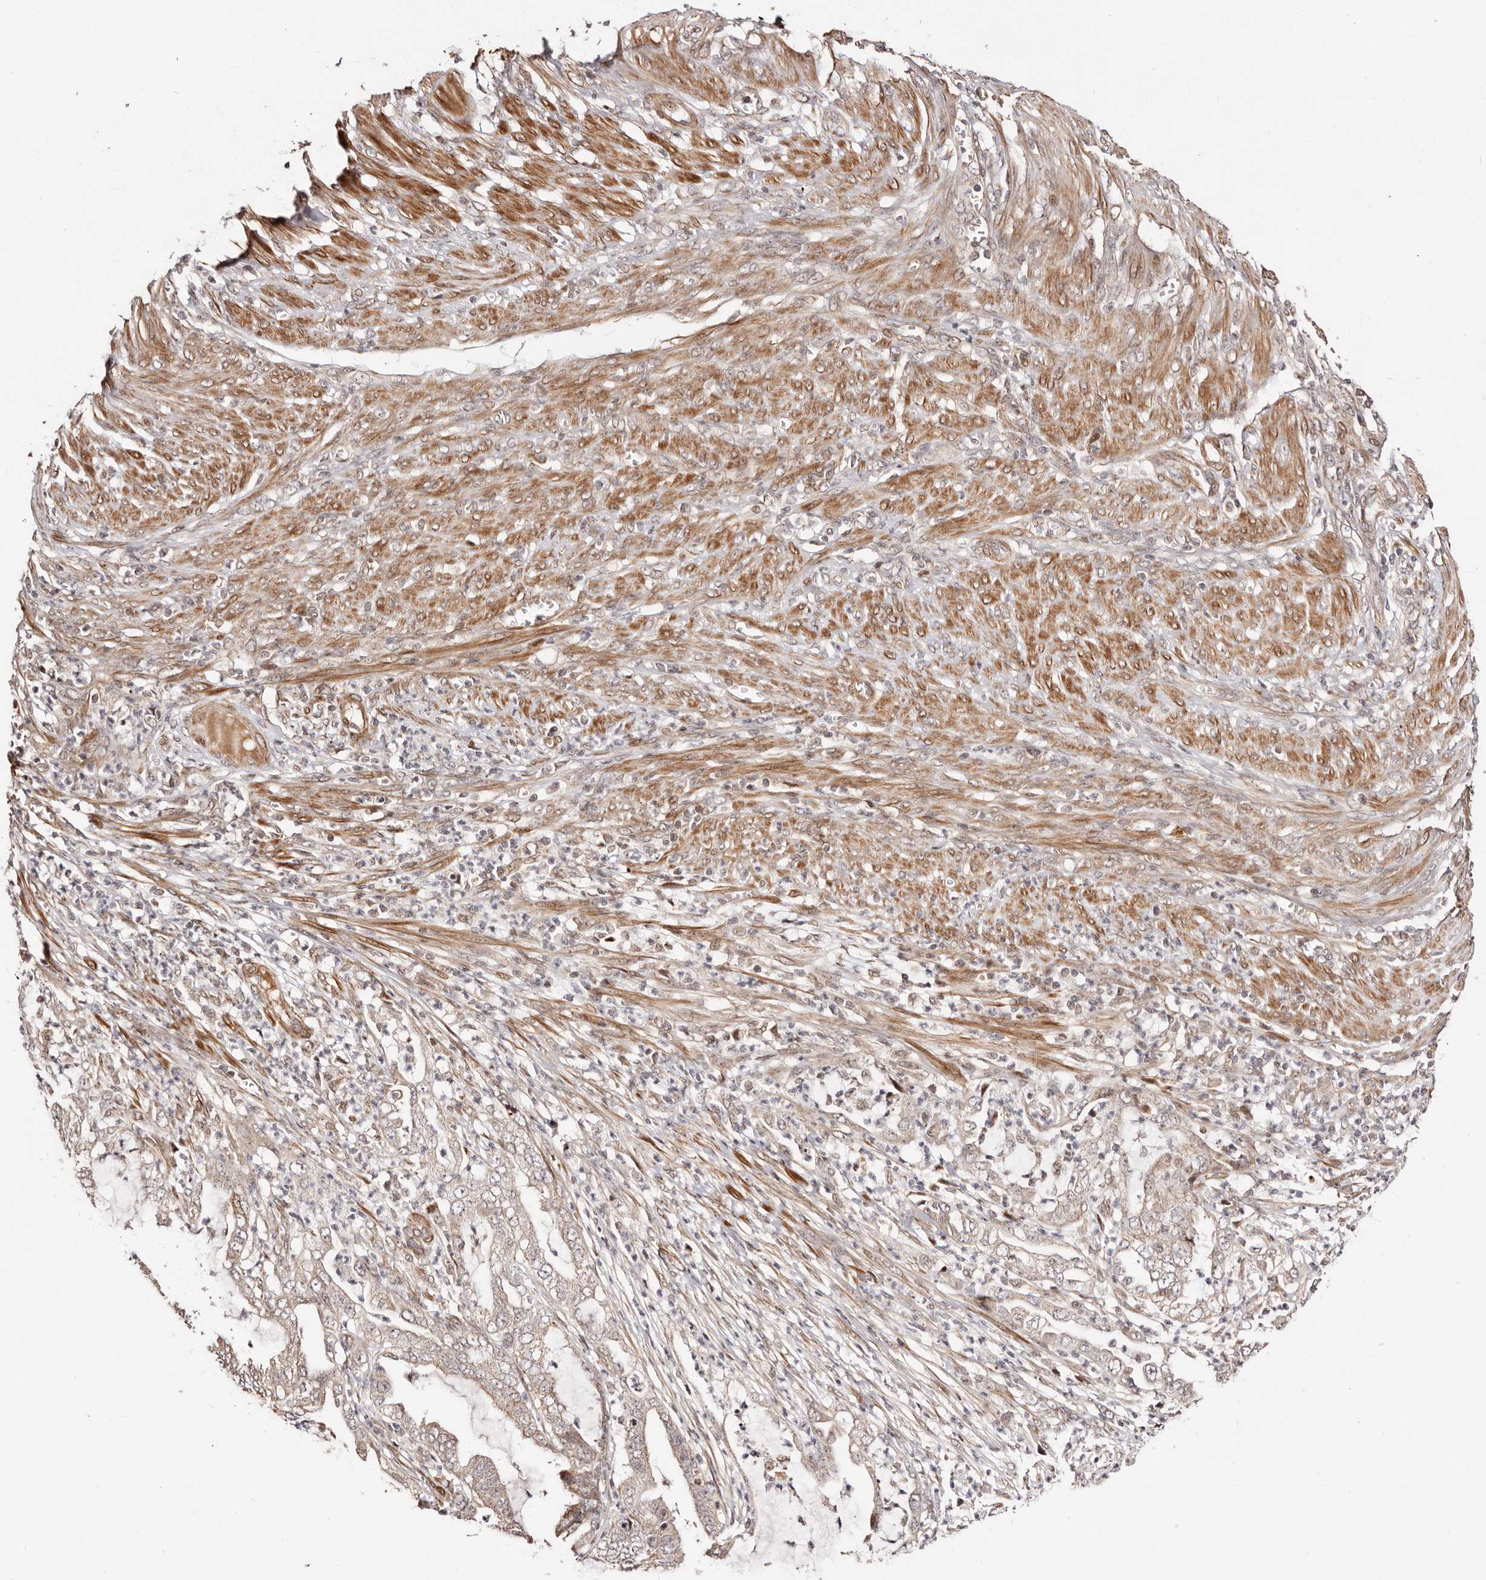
{"staining": {"intensity": "weak", "quantity": "25%-75%", "location": "cytoplasmic/membranous"}, "tissue": "endometrial cancer", "cell_type": "Tumor cells", "image_type": "cancer", "snomed": [{"axis": "morphology", "description": "Adenocarcinoma, NOS"}, {"axis": "topography", "description": "Endometrium"}], "caption": "Adenocarcinoma (endometrial) stained for a protein (brown) reveals weak cytoplasmic/membranous positive expression in approximately 25%-75% of tumor cells.", "gene": "HIVEP3", "patient": {"sex": "female", "age": 51}}